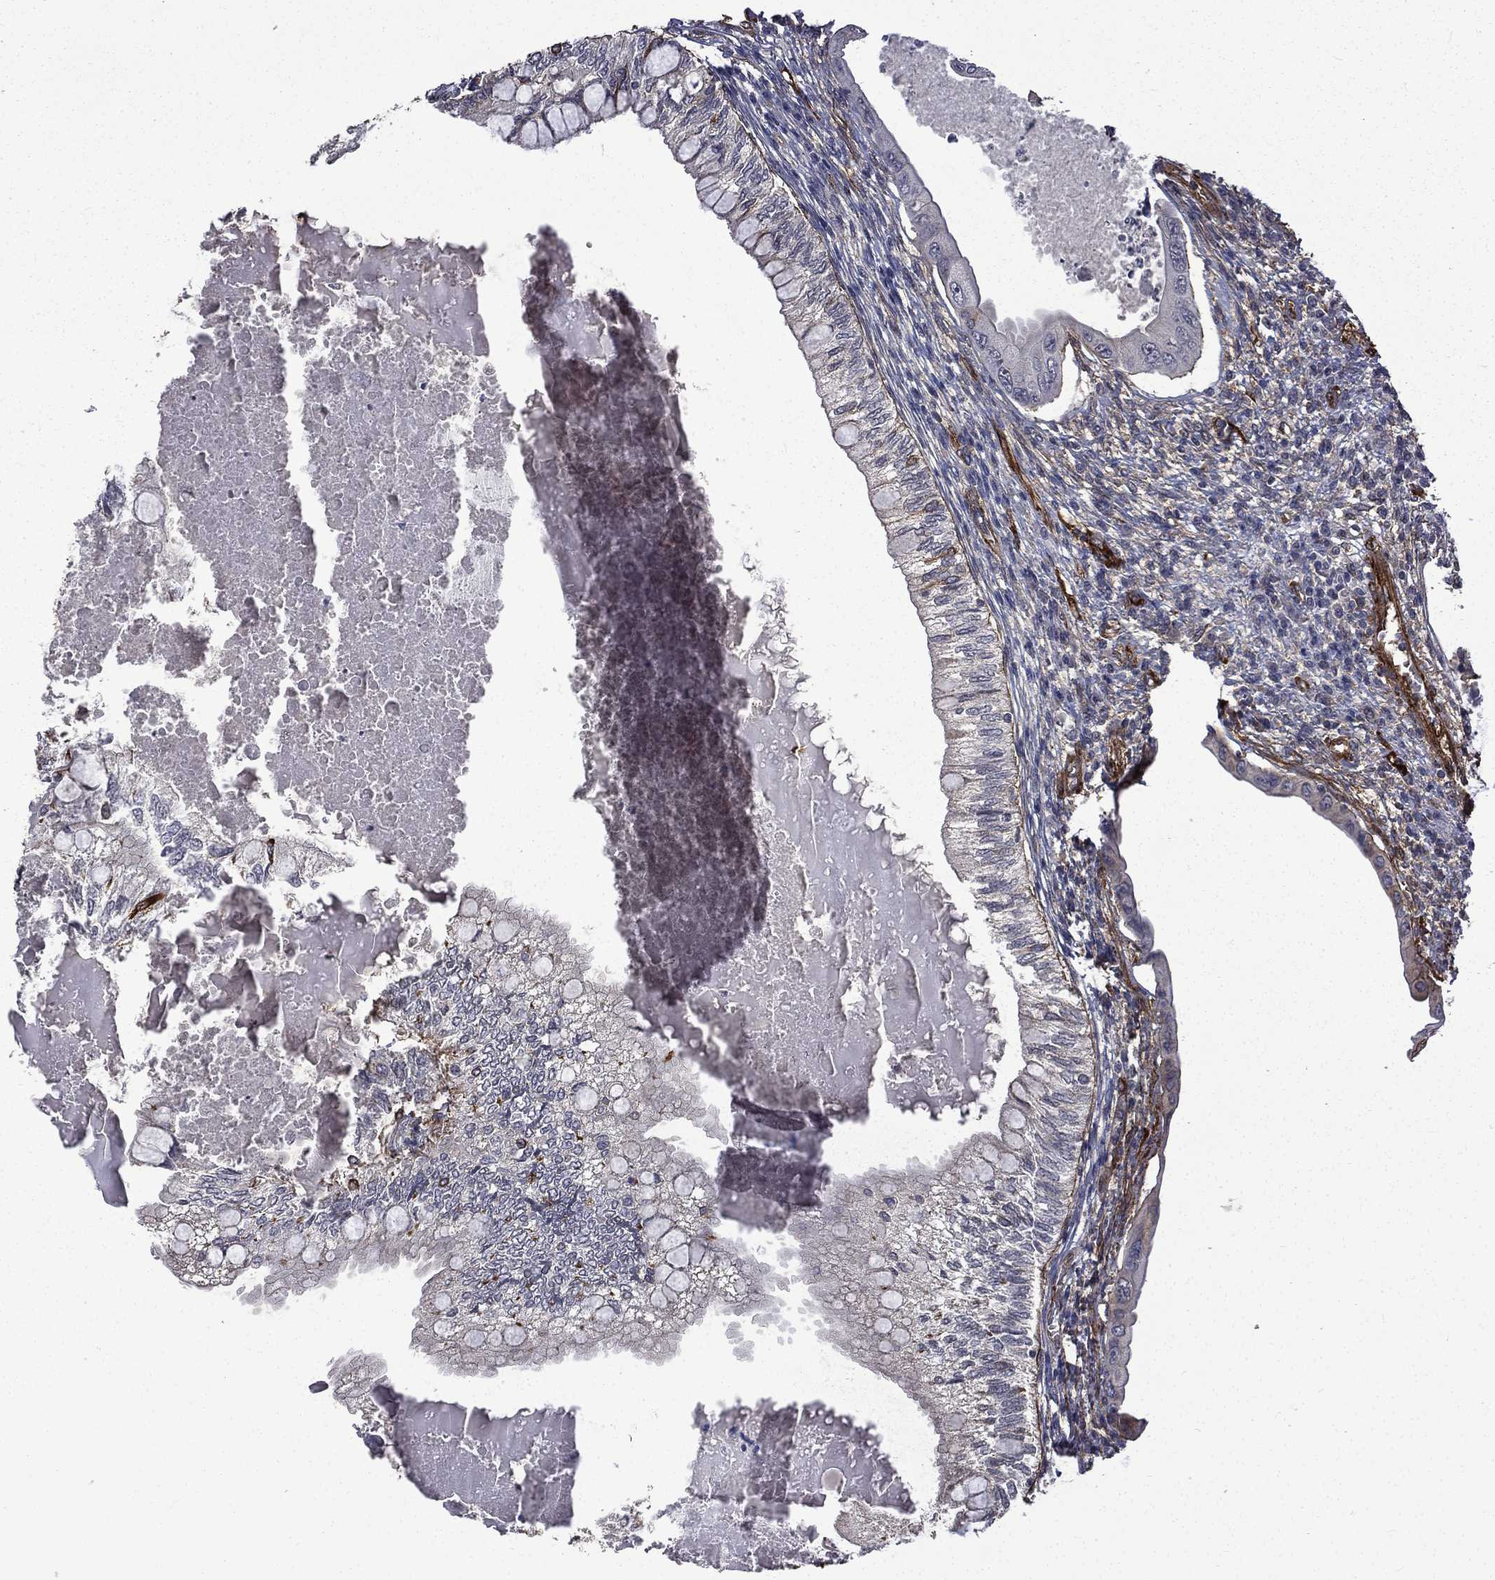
{"staining": {"intensity": "strong", "quantity": "<25%", "location": "cytoplasmic/membranous"}, "tissue": "testis cancer", "cell_type": "Tumor cells", "image_type": "cancer", "snomed": [{"axis": "morphology", "description": "Seminoma, NOS"}, {"axis": "morphology", "description": "Carcinoma, Embryonal, NOS"}, {"axis": "topography", "description": "Testis"}], "caption": "DAB immunohistochemical staining of human testis cancer reveals strong cytoplasmic/membranous protein positivity in about <25% of tumor cells.", "gene": "PPFIBP1", "patient": {"sex": "male", "age": 41}}